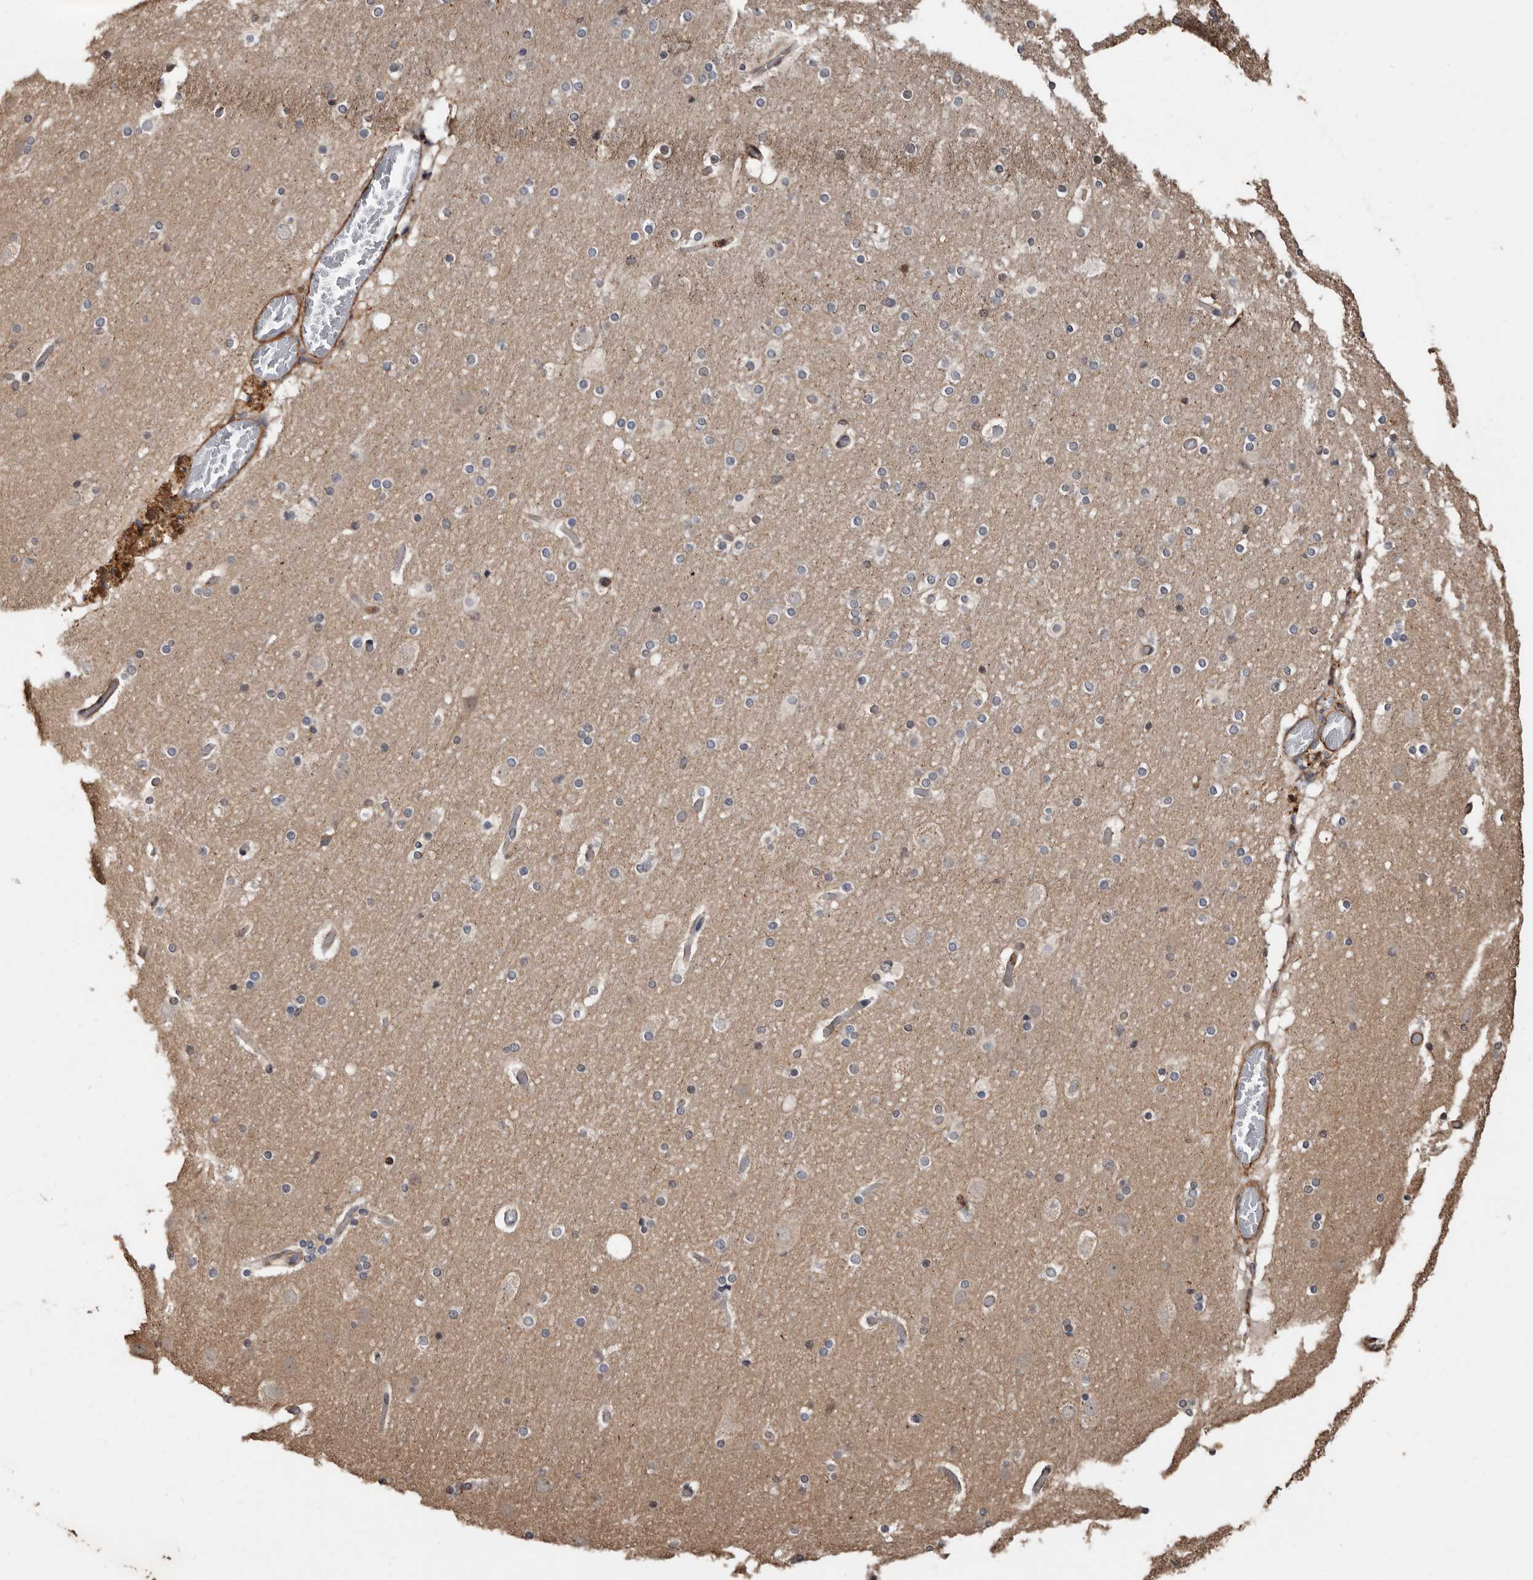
{"staining": {"intensity": "moderate", "quantity": "25%-75%", "location": "cytoplasmic/membranous"}, "tissue": "cerebral cortex", "cell_type": "Endothelial cells", "image_type": "normal", "snomed": [{"axis": "morphology", "description": "Normal tissue, NOS"}, {"axis": "topography", "description": "Cerebral cortex"}], "caption": "Cerebral cortex stained with IHC exhibits moderate cytoplasmic/membranous positivity in about 25%-75% of endothelial cells. Immunohistochemistry (ihc) stains the protein in brown and the nuclei are stained blue.", "gene": "GSK3A", "patient": {"sex": "male", "age": 57}}